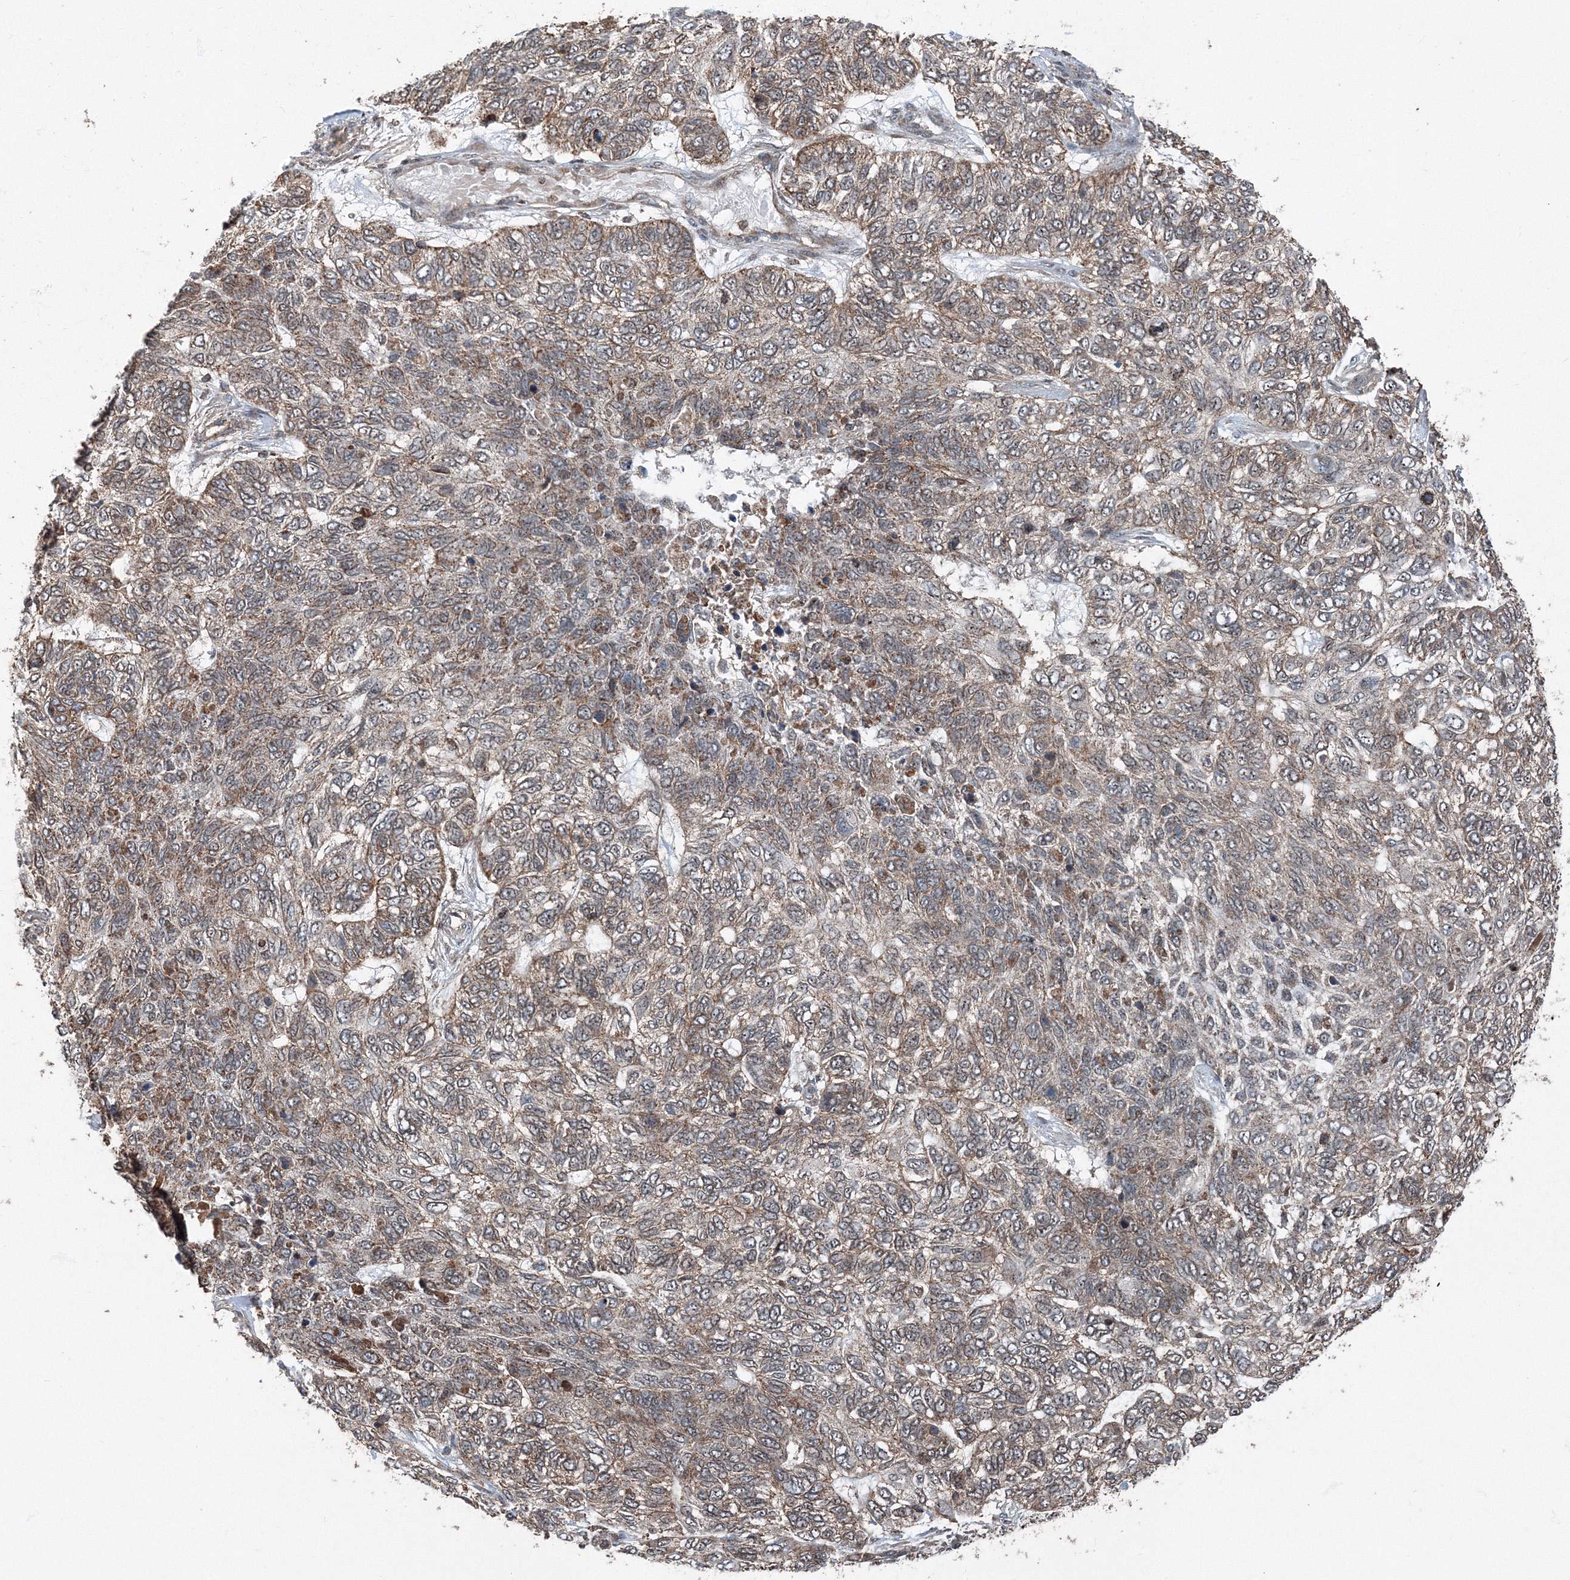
{"staining": {"intensity": "weak", "quantity": ">75%", "location": "cytoplasmic/membranous"}, "tissue": "skin cancer", "cell_type": "Tumor cells", "image_type": "cancer", "snomed": [{"axis": "morphology", "description": "Basal cell carcinoma"}, {"axis": "topography", "description": "Skin"}], "caption": "Basal cell carcinoma (skin) stained with DAB (3,3'-diaminobenzidine) IHC shows low levels of weak cytoplasmic/membranous expression in about >75% of tumor cells.", "gene": "AASDH", "patient": {"sex": "female", "age": 65}}